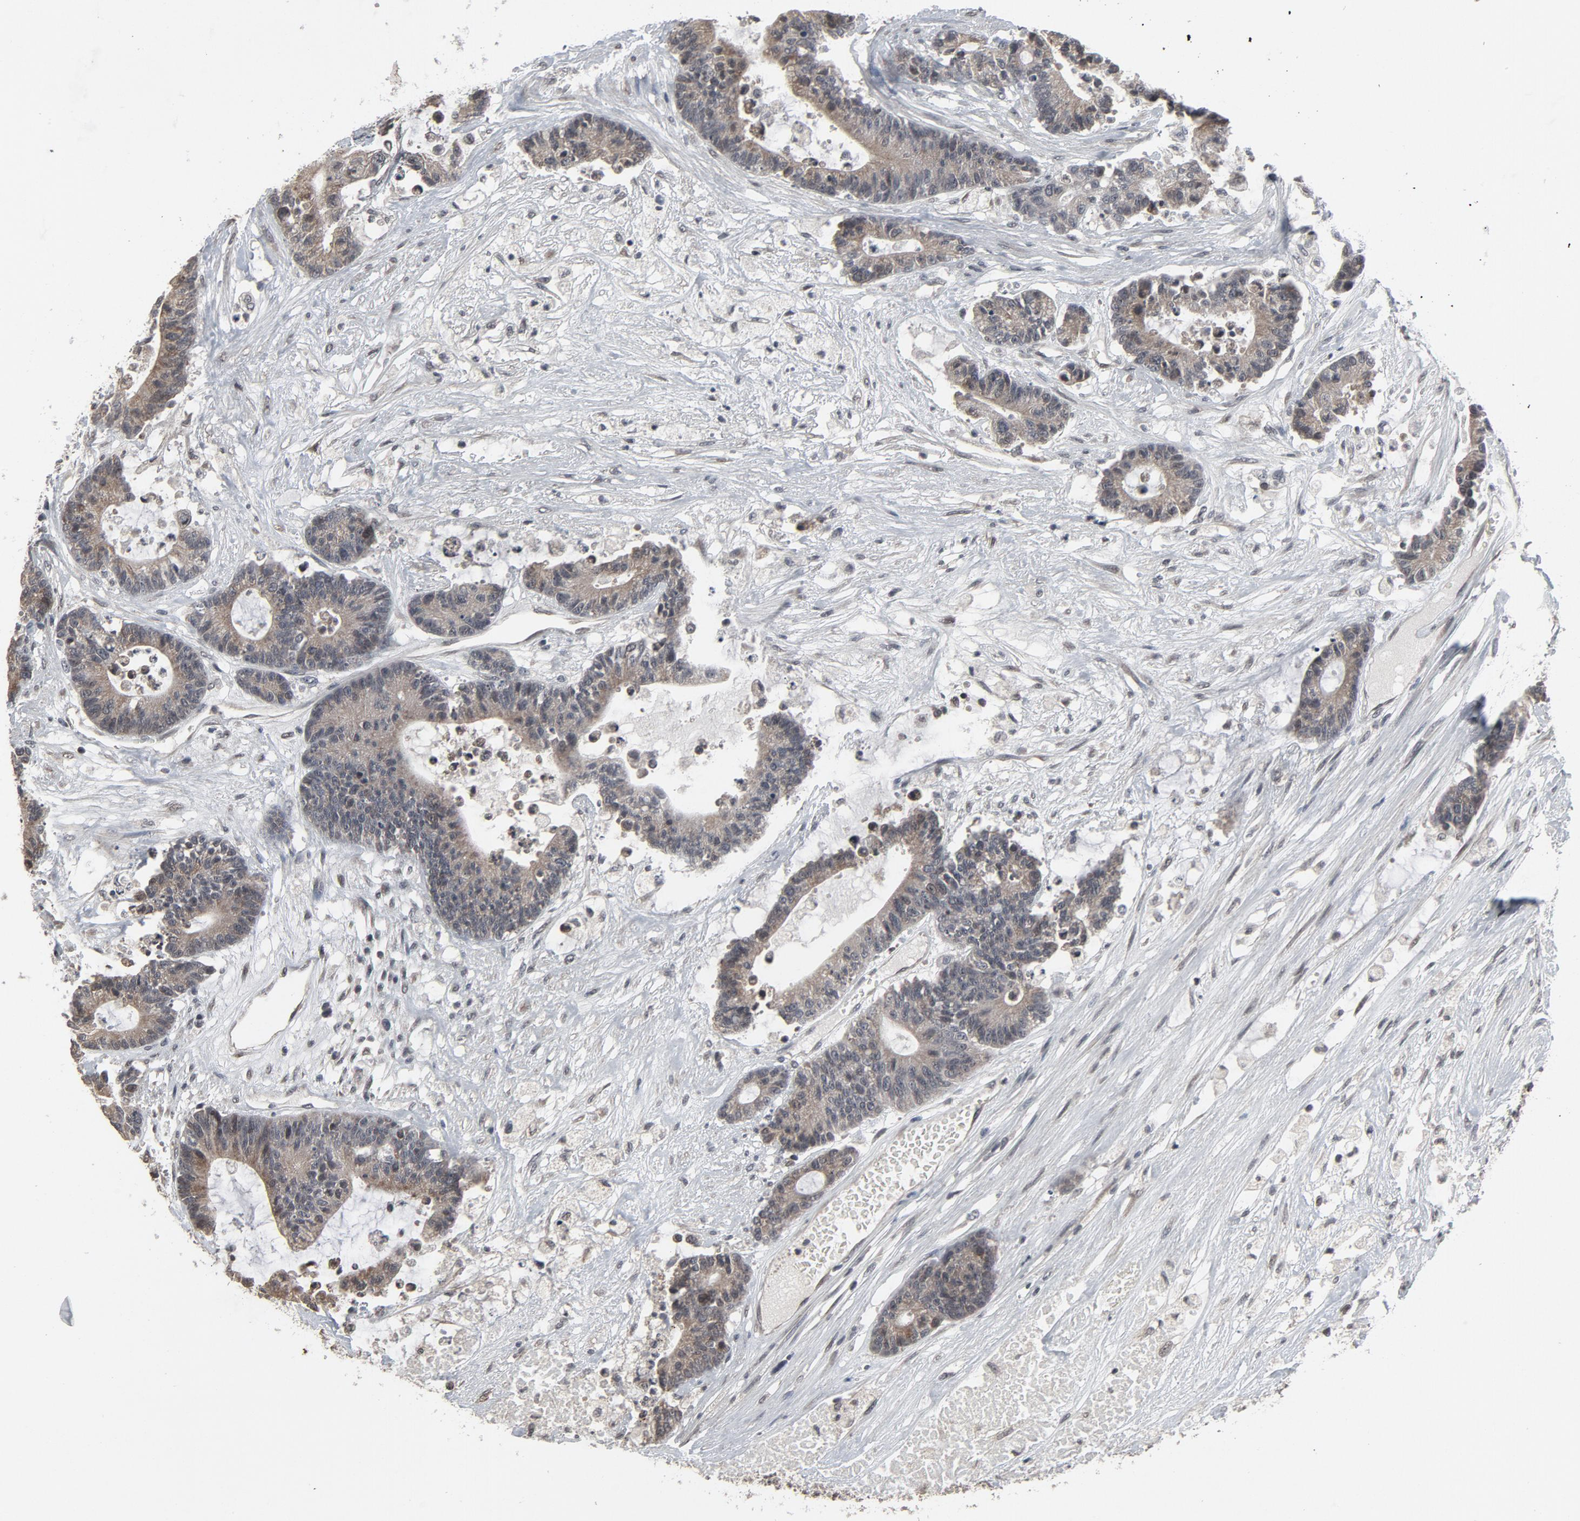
{"staining": {"intensity": "moderate", "quantity": ">75%", "location": "cytoplasmic/membranous"}, "tissue": "colorectal cancer", "cell_type": "Tumor cells", "image_type": "cancer", "snomed": [{"axis": "morphology", "description": "Adenocarcinoma, NOS"}, {"axis": "topography", "description": "Colon"}], "caption": "Protein staining of colorectal cancer tissue exhibits moderate cytoplasmic/membranous expression in about >75% of tumor cells. (brown staining indicates protein expression, while blue staining denotes nuclei).", "gene": "POM121", "patient": {"sex": "female", "age": 84}}